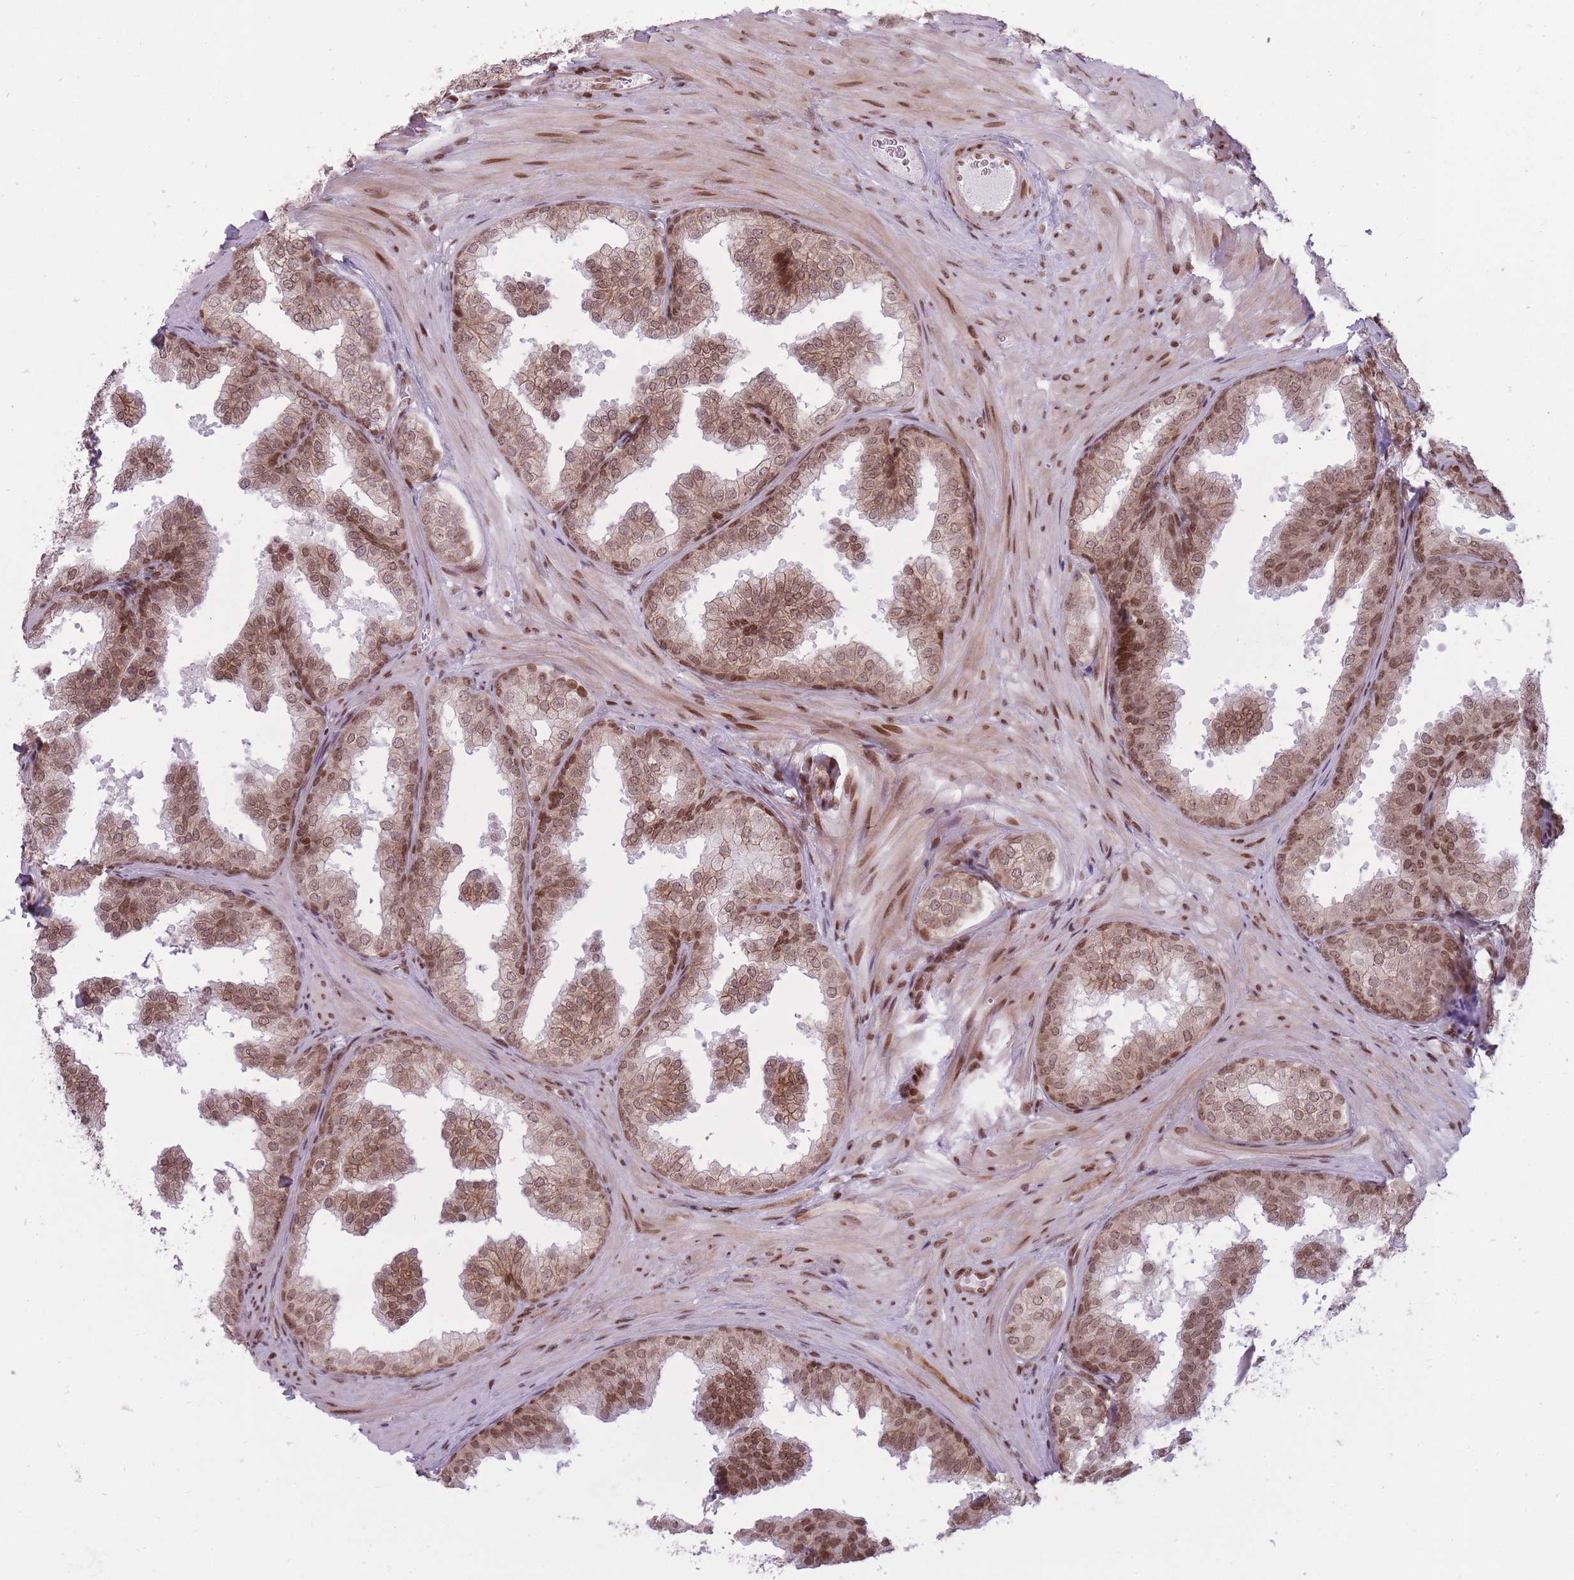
{"staining": {"intensity": "moderate", "quantity": ">75%", "location": "cytoplasmic/membranous,nuclear"}, "tissue": "prostate", "cell_type": "Glandular cells", "image_type": "normal", "snomed": [{"axis": "morphology", "description": "Normal tissue, NOS"}, {"axis": "topography", "description": "Prostate"}], "caption": "Moderate cytoplasmic/membranous,nuclear staining is present in about >75% of glandular cells in unremarkable prostate. (DAB (3,3'-diaminobenzidine) = brown stain, brightfield microscopy at high magnification).", "gene": "TMC6", "patient": {"sex": "male", "age": 37}}